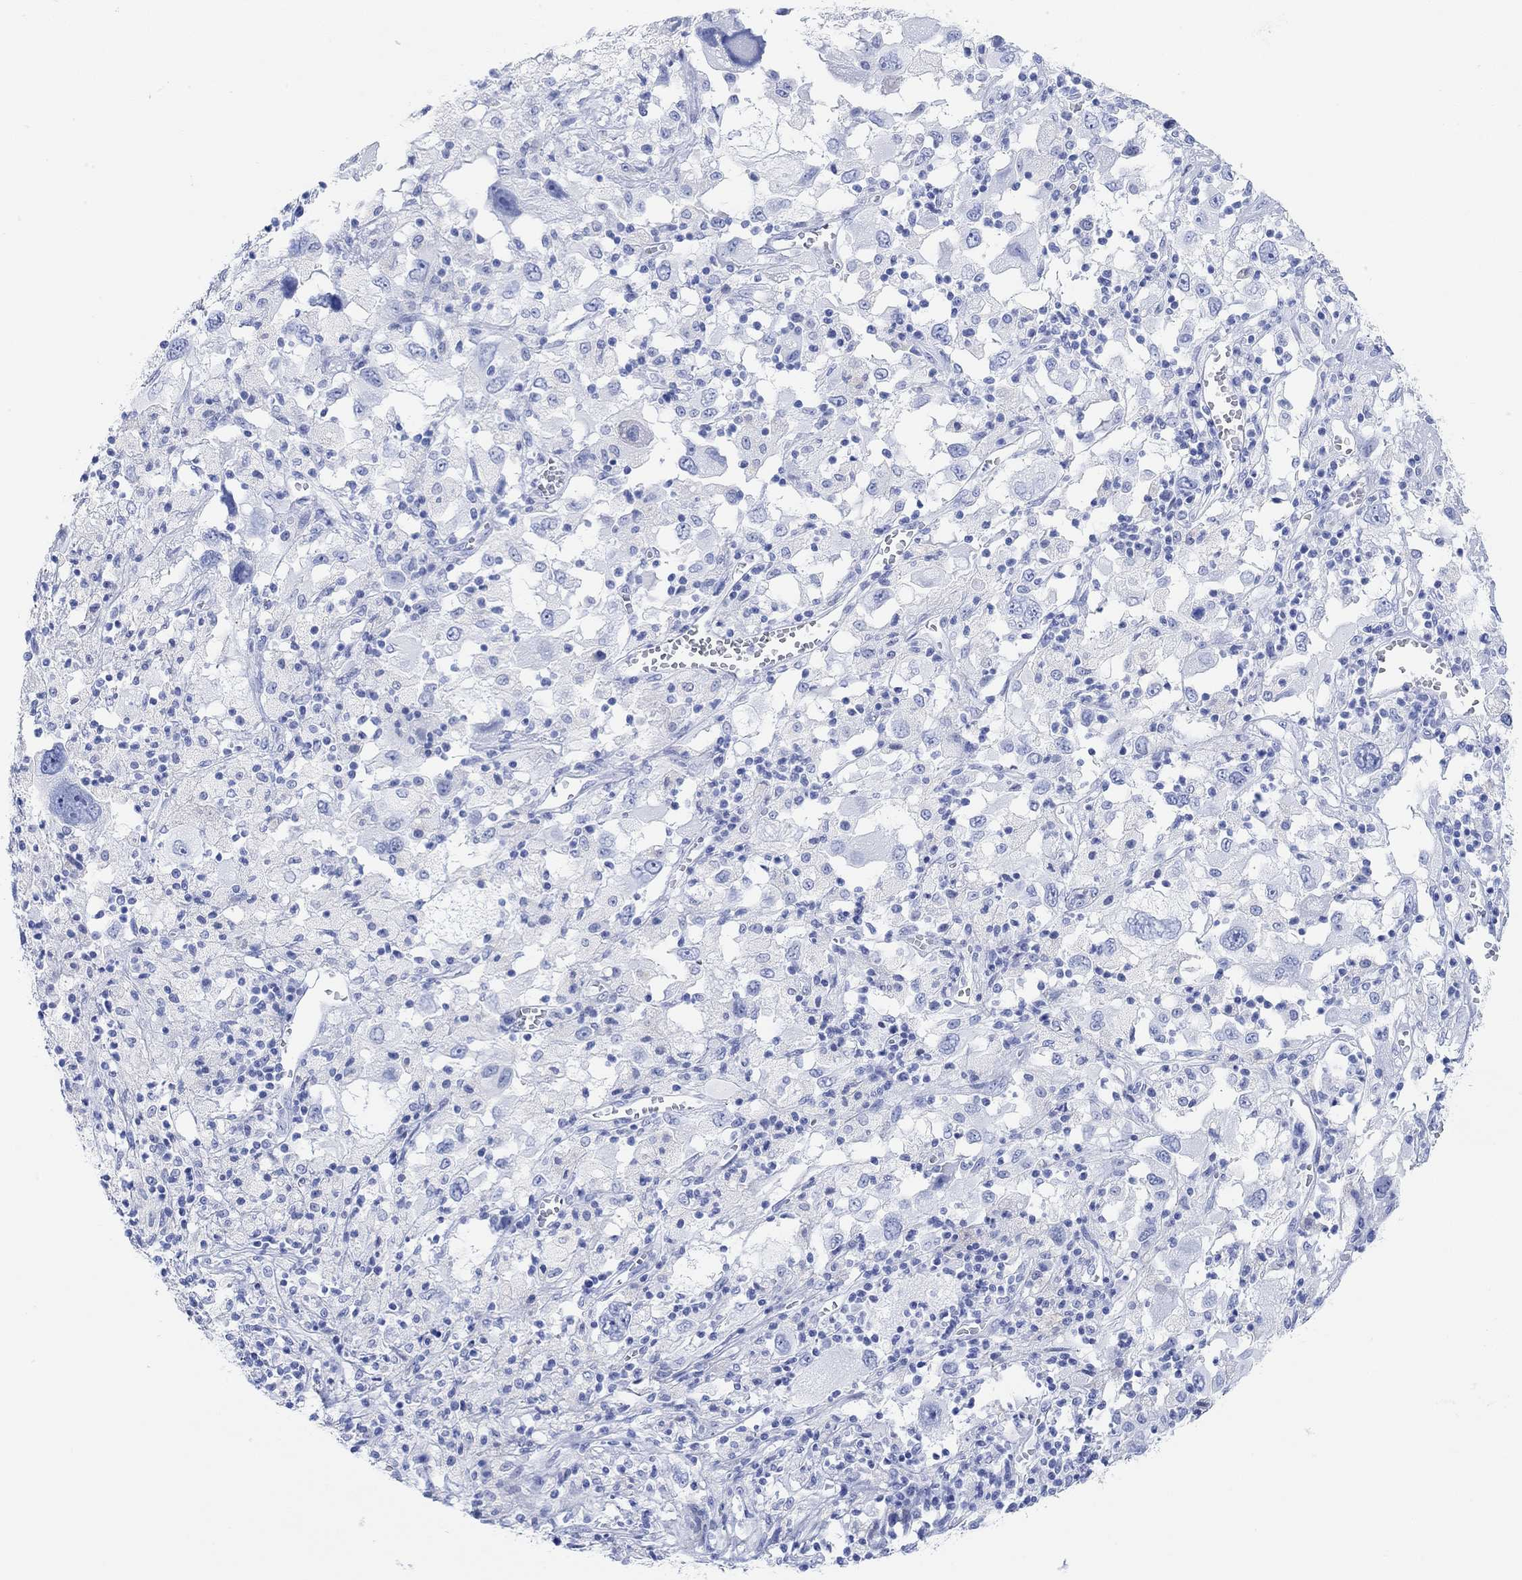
{"staining": {"intensity": "negative", "quantity": "none", "location": "none"}, "tissue": "melanoma", "cell_type": "Tumor cells", "image_type": "cancer", "snomed": [{"axis": "morphology", "description": "Malignant melanoma, Metastatic site"}, {"axis": "topography", "description": "Soft tissue"}], "caption": "Image shows no protein staining in tumor cells of melanoma tissue.", "gene": "ANKRD33", "patient": {"sex": "male", "age": 50}}